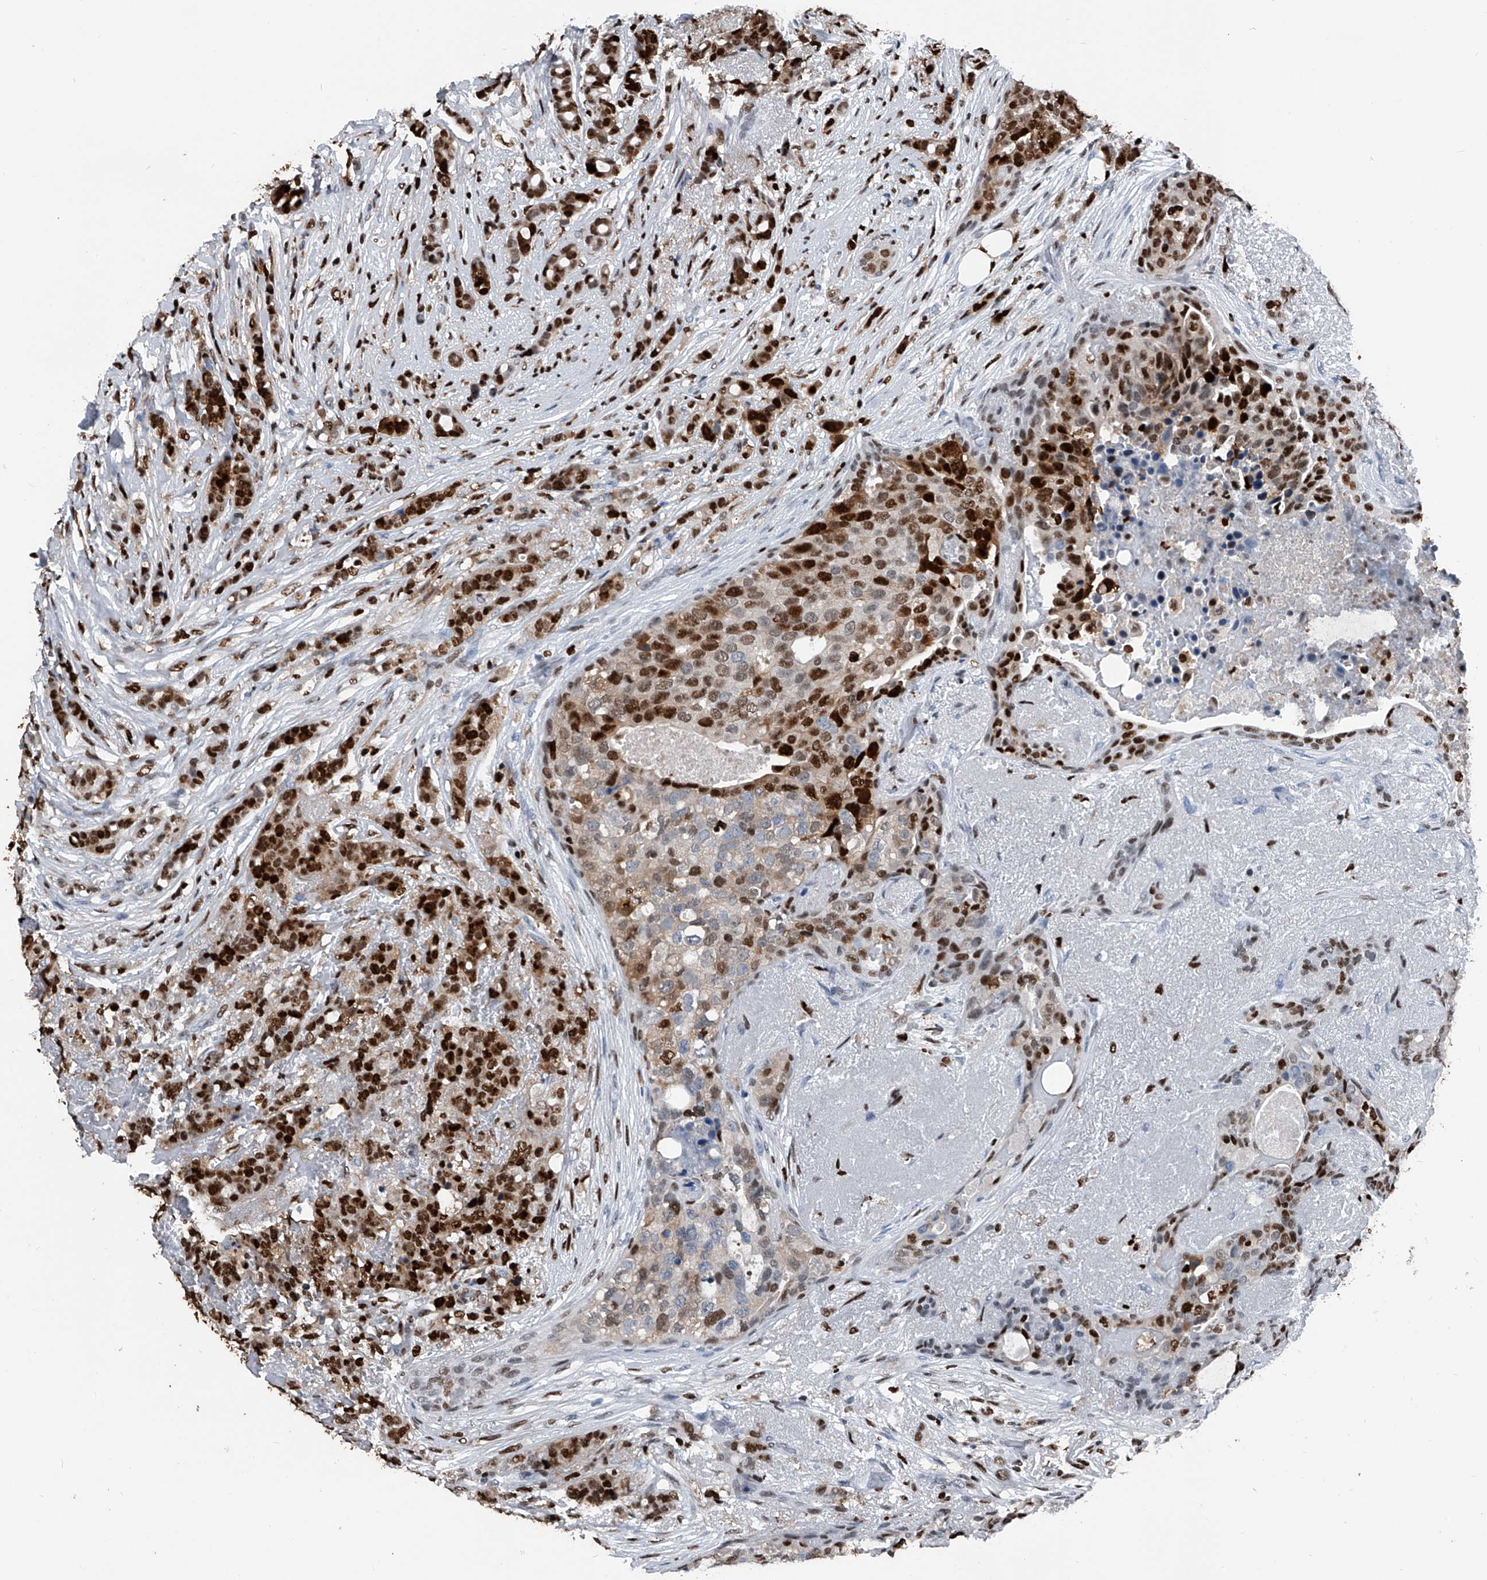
{"staining": {"intensity": "strong", "quantity": ">75%", "location": "cytoplasmic/membranous,nuclear"}, "tissue": "breast cancer", "cell_type": "Tumor cells", "image_type": "cancer", "snomed": [{"axis": "morphology", "description": "Lobular carcinoma"}, {"axis": "topography", "description": "Breast"}], "caption": "Protein staining of lobular carcinoma (breast) tissue shows strong cytoplasmic/membranous and nuclear staining in about >75% of tumor cells. (IHC, brightfield microscopy, high magnification).", "gene": "FKBP5", "patient": {"sex": "female", "age": 51}}